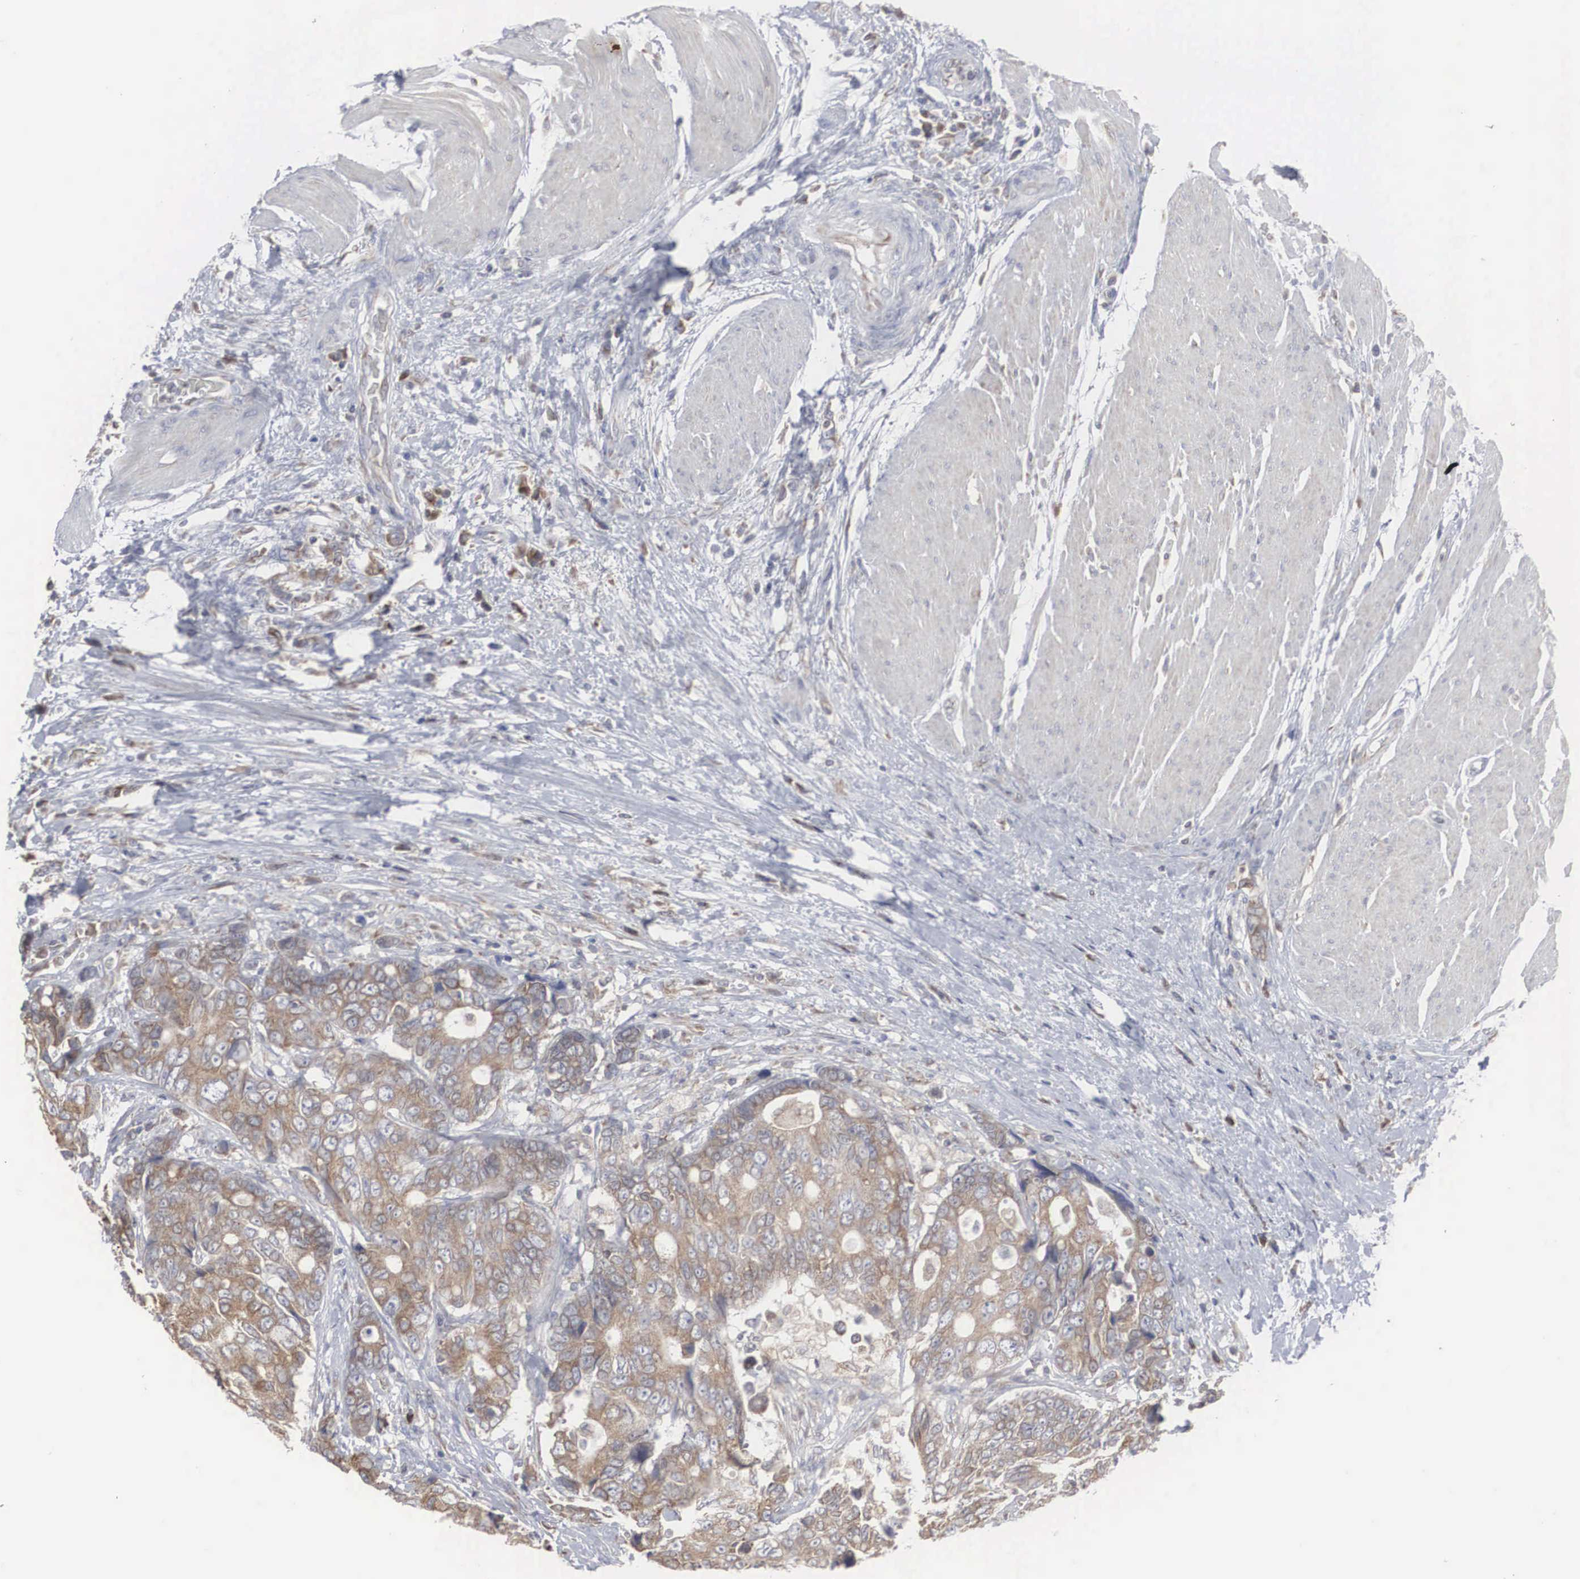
{"staining": {"intensity": "moderate", "quantity": ">75%", "location": "cytoplasmic/membranous"}, "tissue": "colorectal cancer", "cell_type": "Tumor cells", "image_type": "cancer", "snomed": [{"axis": "morphology", "description": "Adenocarcinoma, NOS"}, {"axis": "topography", "description": "Rectum"}], "caption": "IHC image of colorectal cancer (adenocarcinoma) stained for a protein (brown), which displays medium levels of moderate cytoplasmic/membranous staining in approximately >75% of tumor cells.", "gene": "MIA2", "patient": {"sex": "female", "age": 67}}